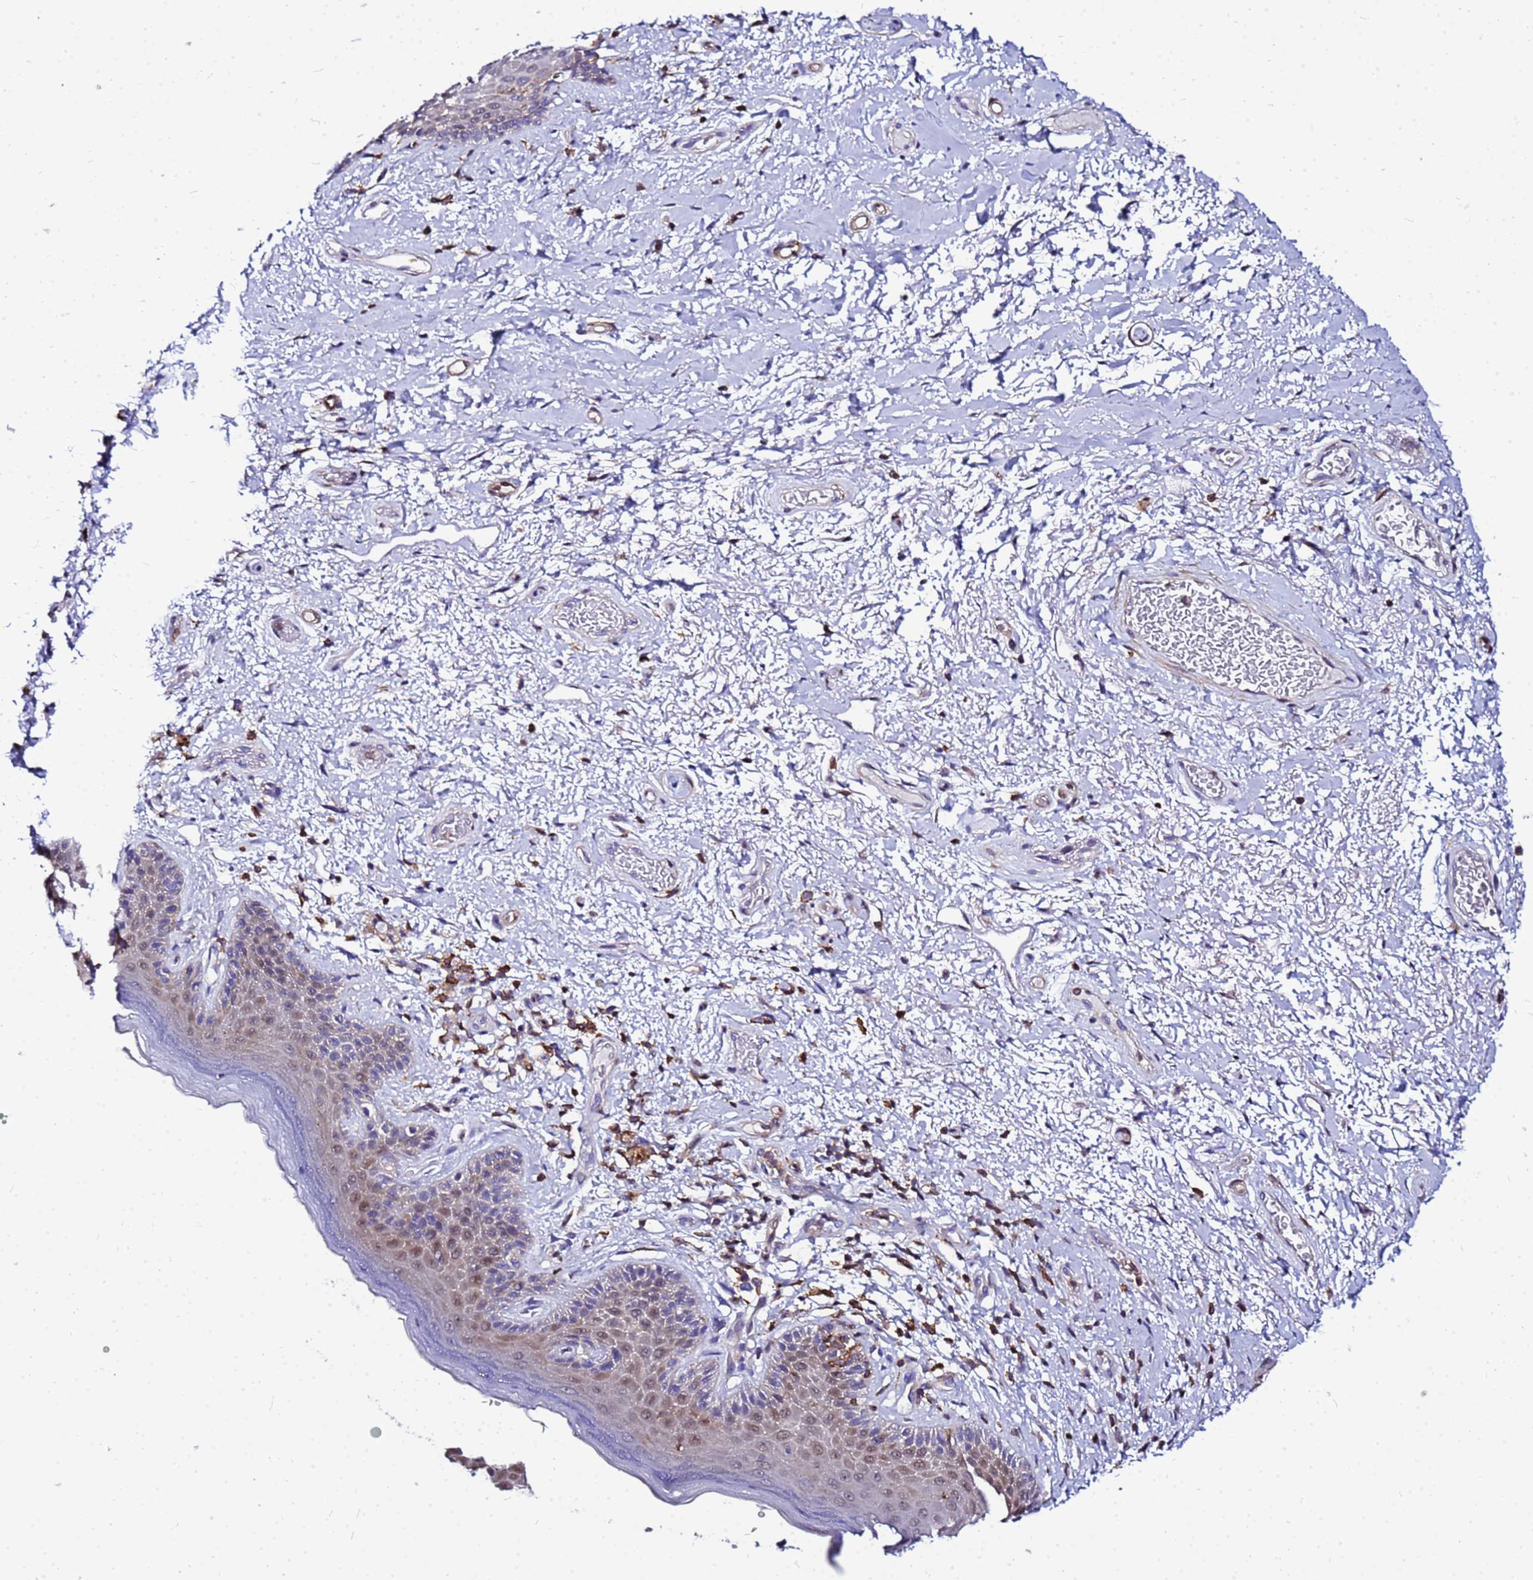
{"staining": {"intensity": "moderate", "quantity": "<25%", "location": "cytoplasmic/membranous,nuclear"}, "tissue": "skin", "cell_type": "Epidermal cells", "image_type": "normal", "snomed": [{"axis": "morphology", "description": "Normal tissue, NOS"}, {"axis": "topography", "description": "Anal"}], "caption": "A brown stain labels moderate cytoplasmic/membranous,nuclear expression of a protein in epidermal cells of normal skin.", "gene": "DBNDD2", "patient": {"sex": "female", "age": 46}}